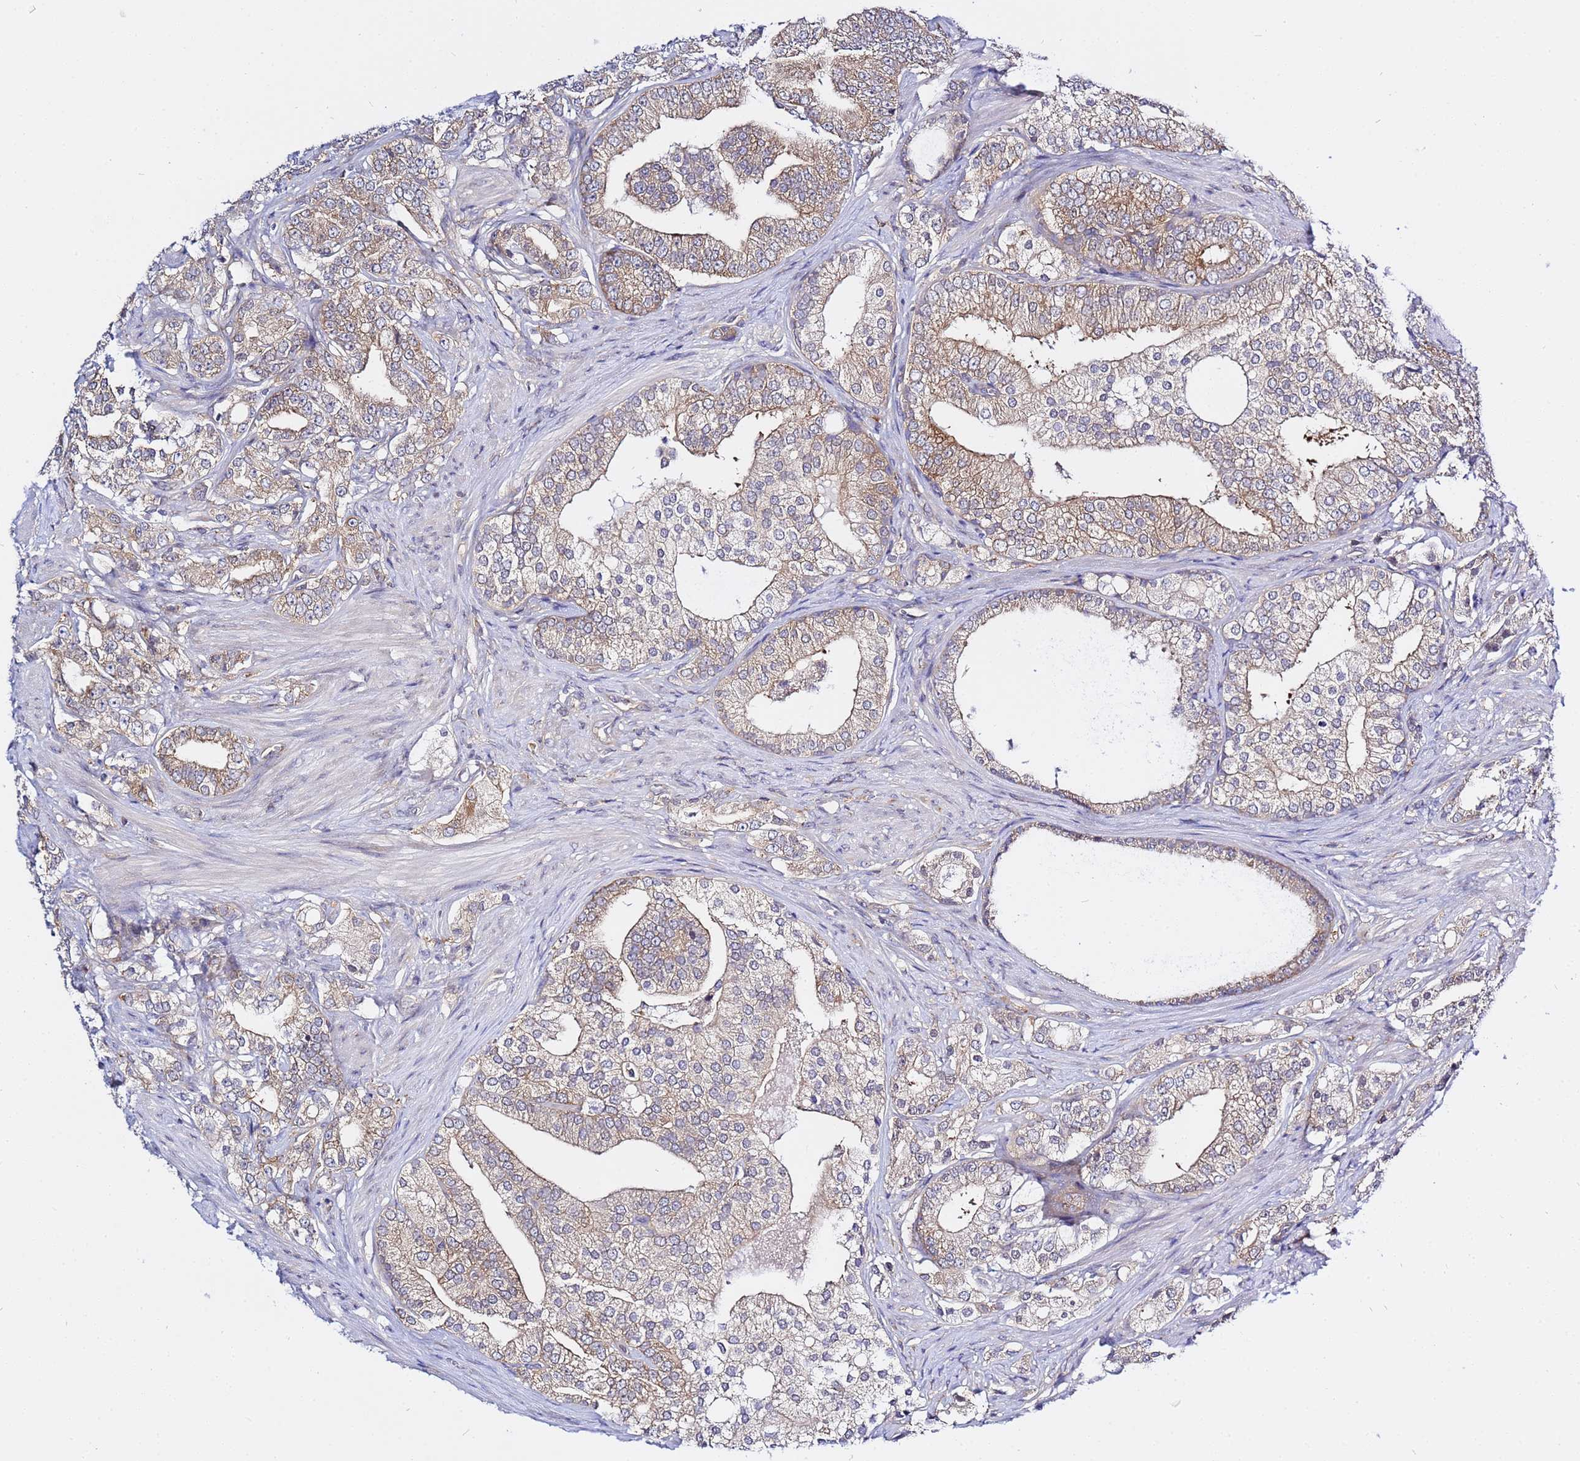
{"staining": {"intensity": "weak", "quantity": "25%-75%", "location": "cytoplasmic/membranous"}, "tissue": "prostate cancer", "cell_type": "Tumor cells", "image_type": "cancer", "snomed": [{"axis": "morphology", "description": "Adenocarcinoma, High grade"}, {"axis": "topography", "description": "Prostate"}], "caption": "Adenocarcinoma (high-grade) (prostate) stained with a protein marker shows weak staining in tumor cells.", "gene": "LENG1", "patient": {"sex": "male", "age": 50}}